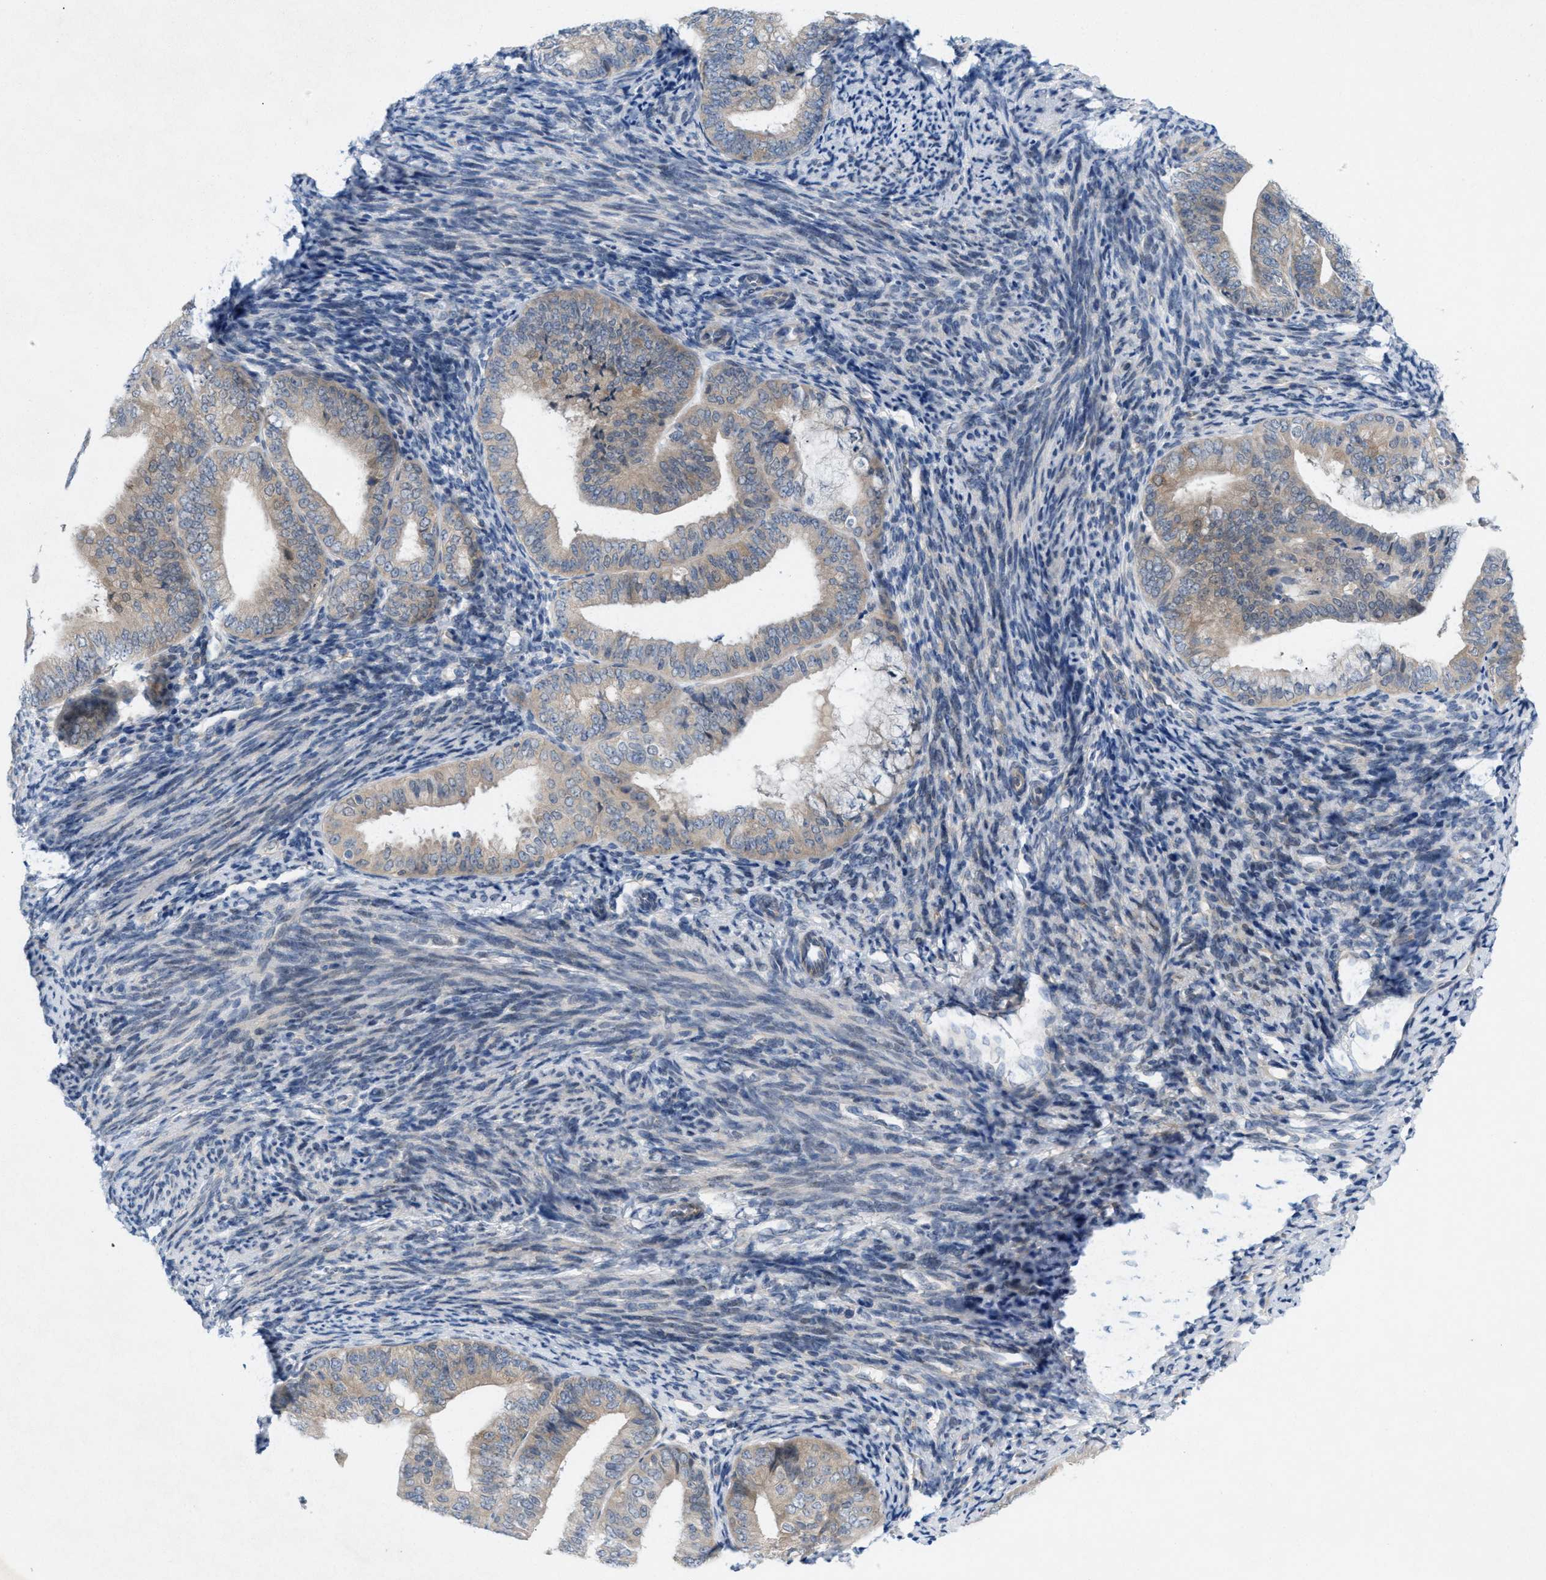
{"staining": {"intensity": "weak", "quantity": "25%-75%", "location": "cytoplasmic/membranous"}, "tissue": "endometrial cancer", "cell_type": "Tumor cells", "image_type": "cancer", "snomed": [{"axis": "morphology", "description": "Adenocarcinoma, NOS"}, {"axis": "topography", "description": "Endometrium"}], "caption": "Tumor cells demonstrate low levels of weak cytoplasmic/membranous staining in approximately 25%-75% of cells in human adenocarcinoma (endometrial).", "gene": "WIPI2", "patient": {"sex": "female", "age": 63}}